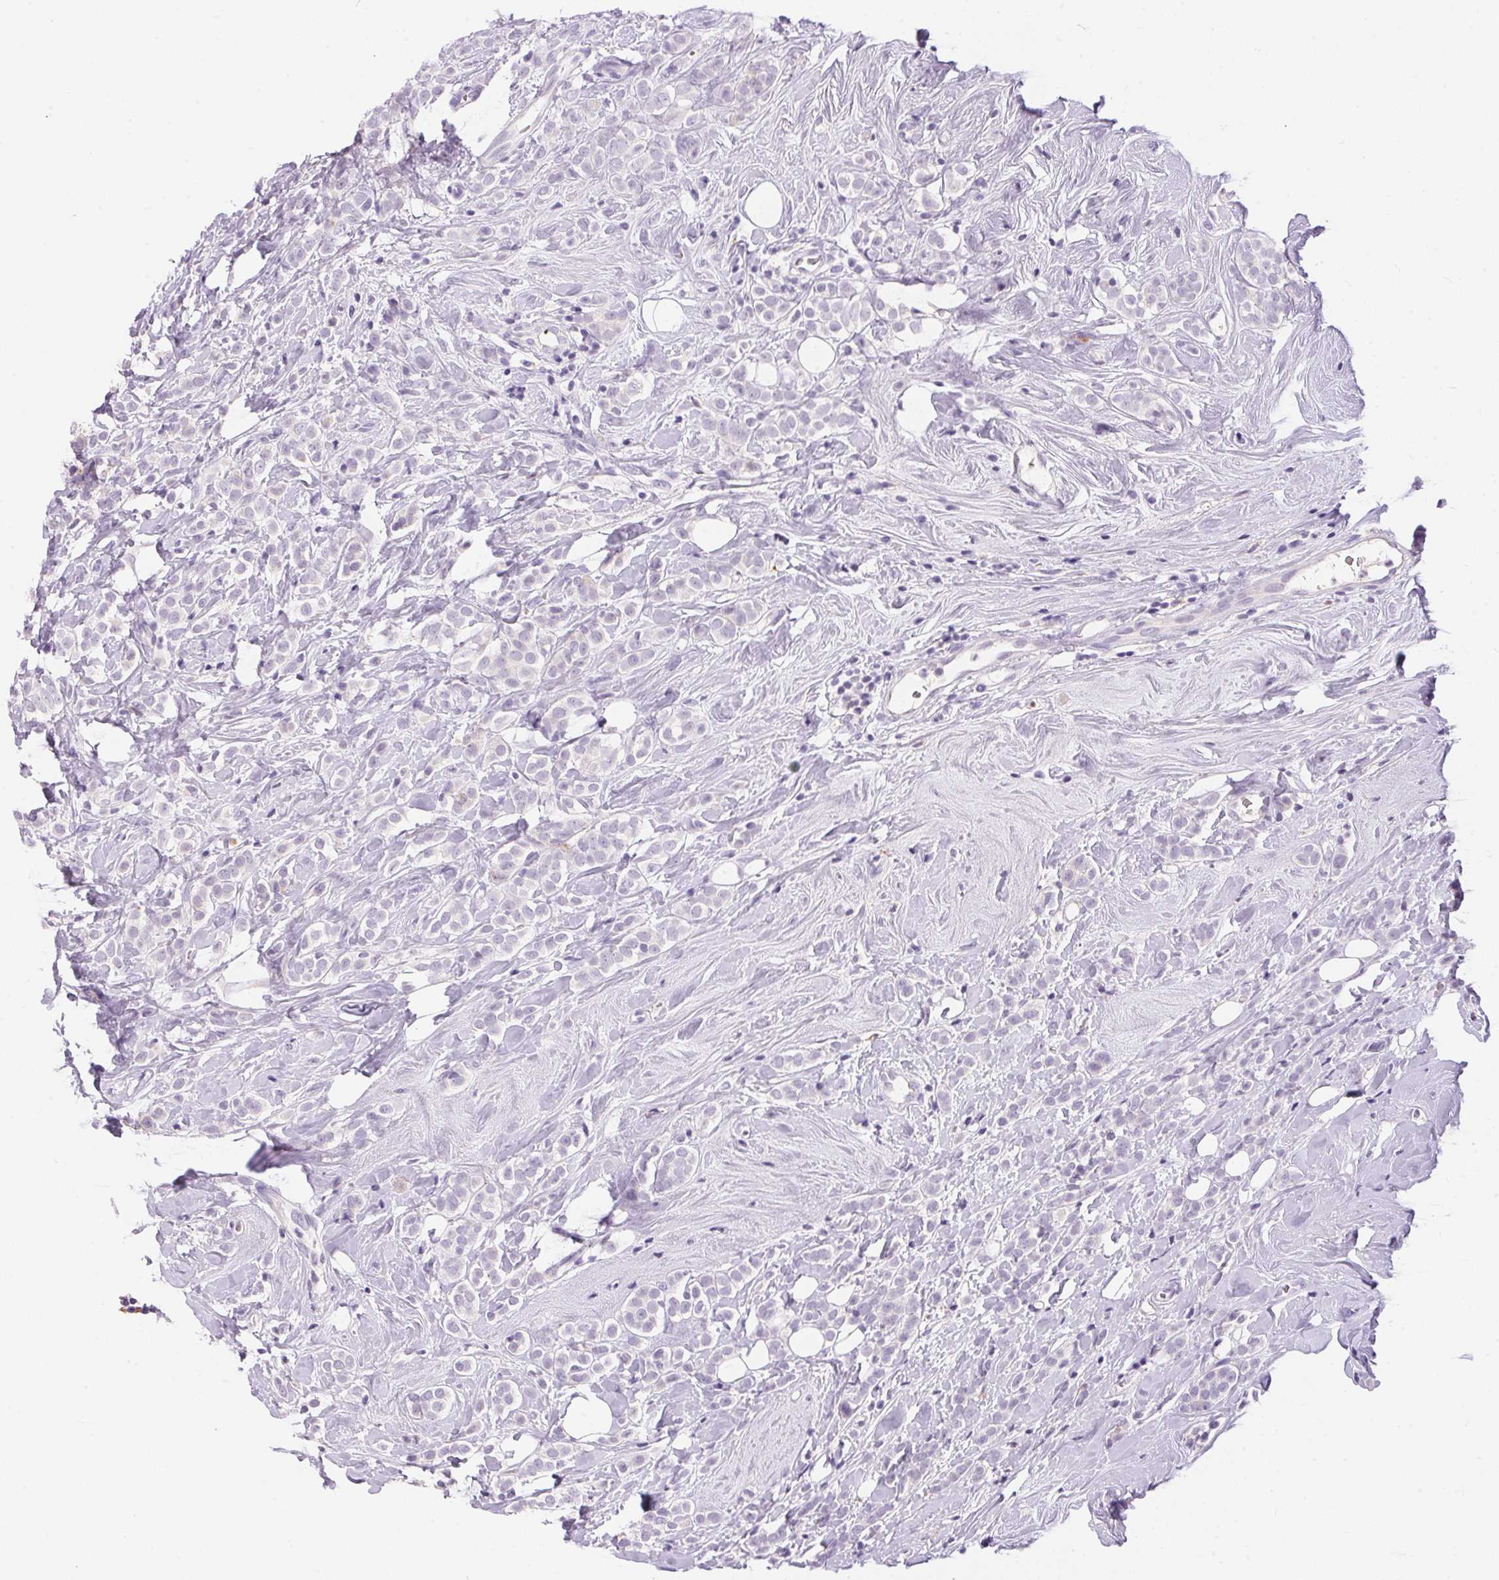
{"staining": {"intensity": "negative", "quantity": "none", "location": "none"}, "tissue": "breast cancer", "cell_type": "Tumor cells", "image_type": "cancer", "snomed": [{"axis": "morphology", "description": "Lobular carcinoma"}, {"axis": "topography", "description": "Breast"}], "caption": "Immunohistochemical staining of human breast cancer demonstrates no significant staining in tumor cells.", "gene": "PNLIPRP3", "patient": {"sex": "female", "age": 49}}